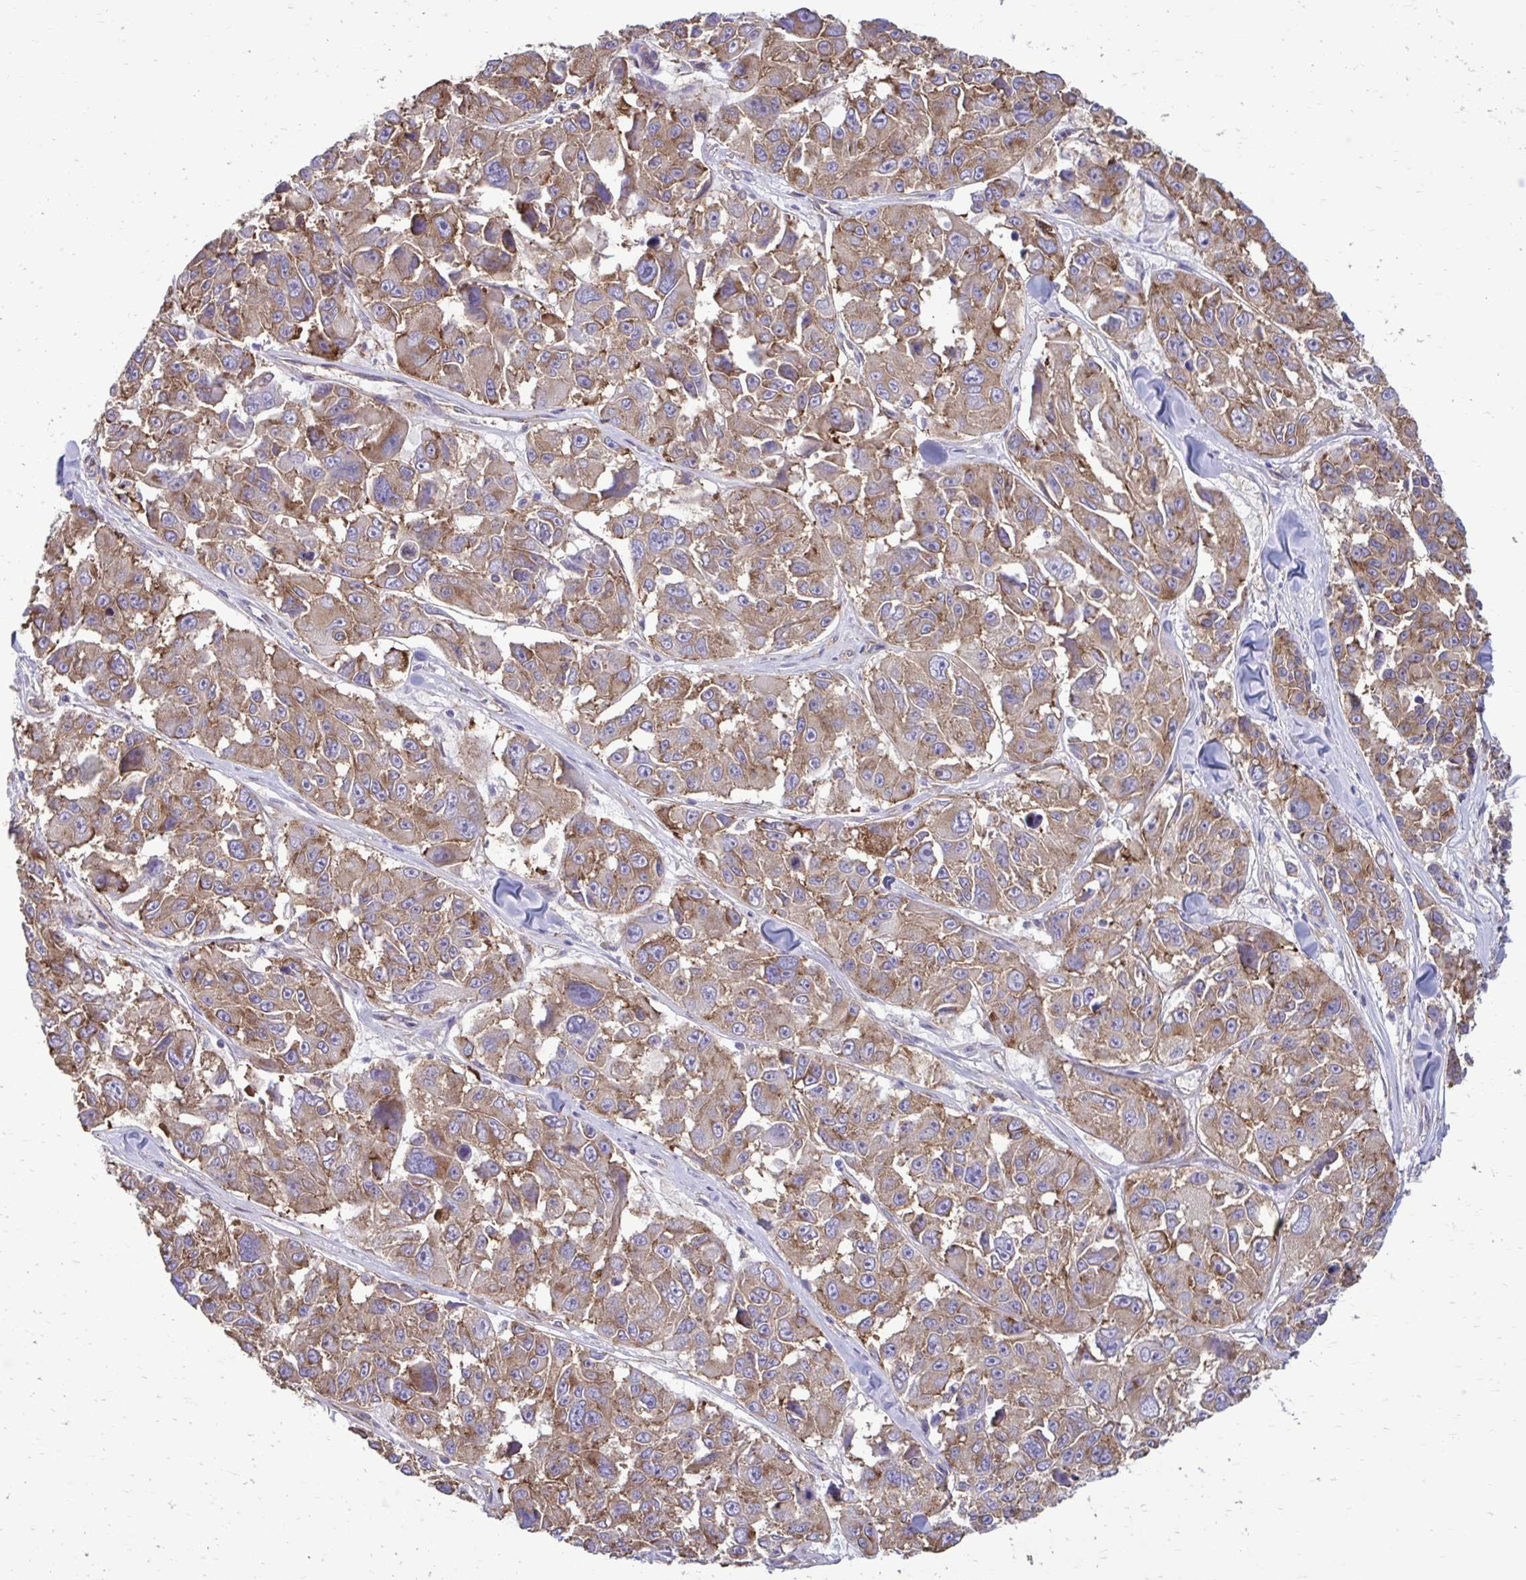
{"staining": {"intensity": "moderate", "quantity": ">75%", "location": "cytoplasmic/membranous"}, "tissue": "melanoma", "cell_type": "Tumor cells", "image_type": "cancer", "snomed": [{"axis": "morphology", "description": "Malignant melanoma, NOS"}, {"axis": "topography", "description": "Skin"}], "caption": "This photomicrograph reveals immunohistochemistry (IHC) staining of human malignant melanoma, with medium moderate cytoplasmic/membranous staining in about >75% of tumor cells.", "gene": "CLTA", "patient": {"sex": "female", "age": 66}}